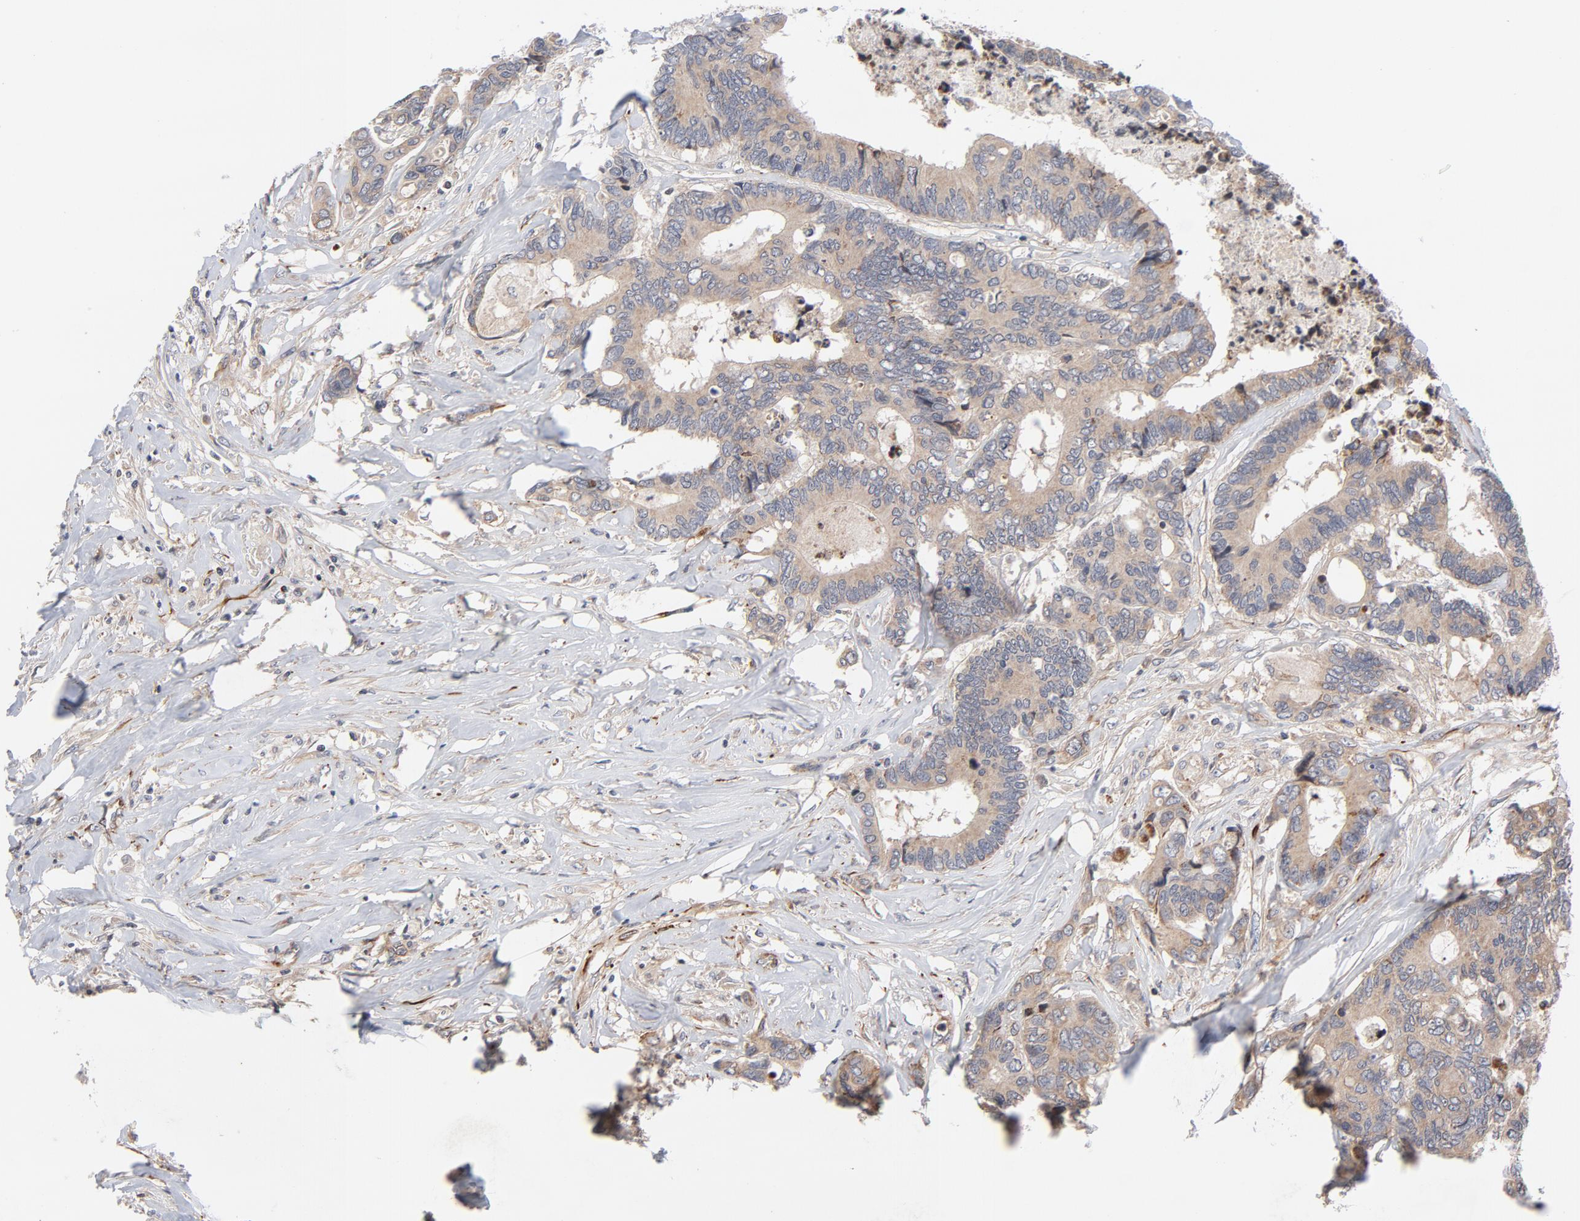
{"staining": {"intensity": "weak", "quantity": ">75%", "location": "cytoplasmic/membranous"}, "tissue": "colorectal cancer", "cell_type": "Tumor cells", "image_type": "cancer", "snomed": [{"axis": "morphology", "description": "Adenocarcinoma, NOS"}, {"axis": "topography", "description": "Rectum"}], "caption": "Immunohistochemistry (IHC) staining of adenocarcinoma (colorectal), which reveals low levels of weak cytoplasmic/membranous staining in approximately >75% of tumor cells indicating weak cytoplasmic/membranous protein positivity. The staining was performed using DAB (3,3'-diaminobenzidine) (brown) for protein detection and nuclei were counterstained in hematoxylin (blue).", "gene": "DNAAF2", "patient": {"sex": "male", "age": 55}}